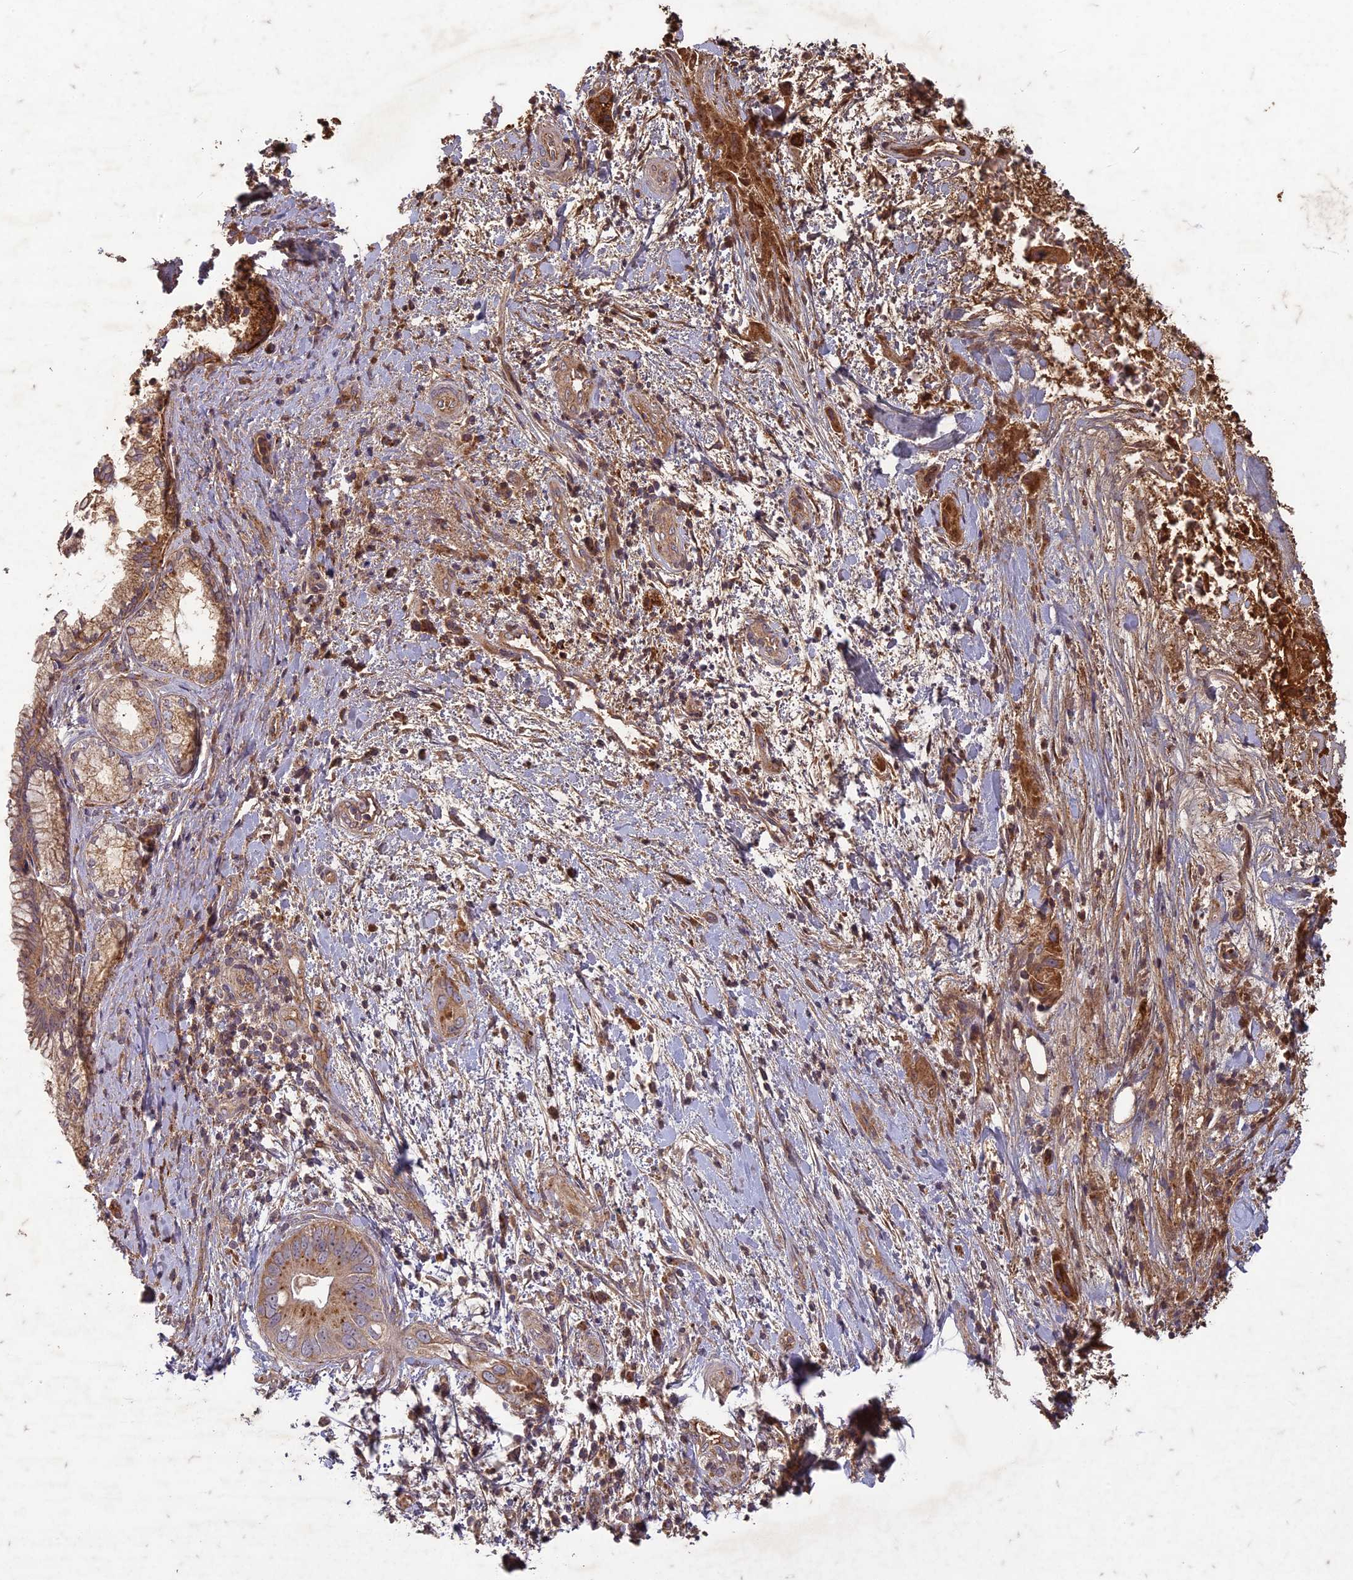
{"staining": {"intensity": "moderate", "quantity": ">75%", "location": "cytoplasmic/membranous"}, "tissue": "pancreatic cancer", "cell_type": "Tumor cells", "image_type": "cancer", "snomed": [{"axis": "morphology", "description": "Adenocarcinoma, NOS"}, {"axis": "topography", "description": "Pancreas"}], "caption": "Pancreatic cancer (adenocarcinoma) stained for a protein demonstrates moderate cytoplasmic/membranous positivity in tumor cells.", "gene": "TCF25", "patient": {"sex": "female", "age": 78}}